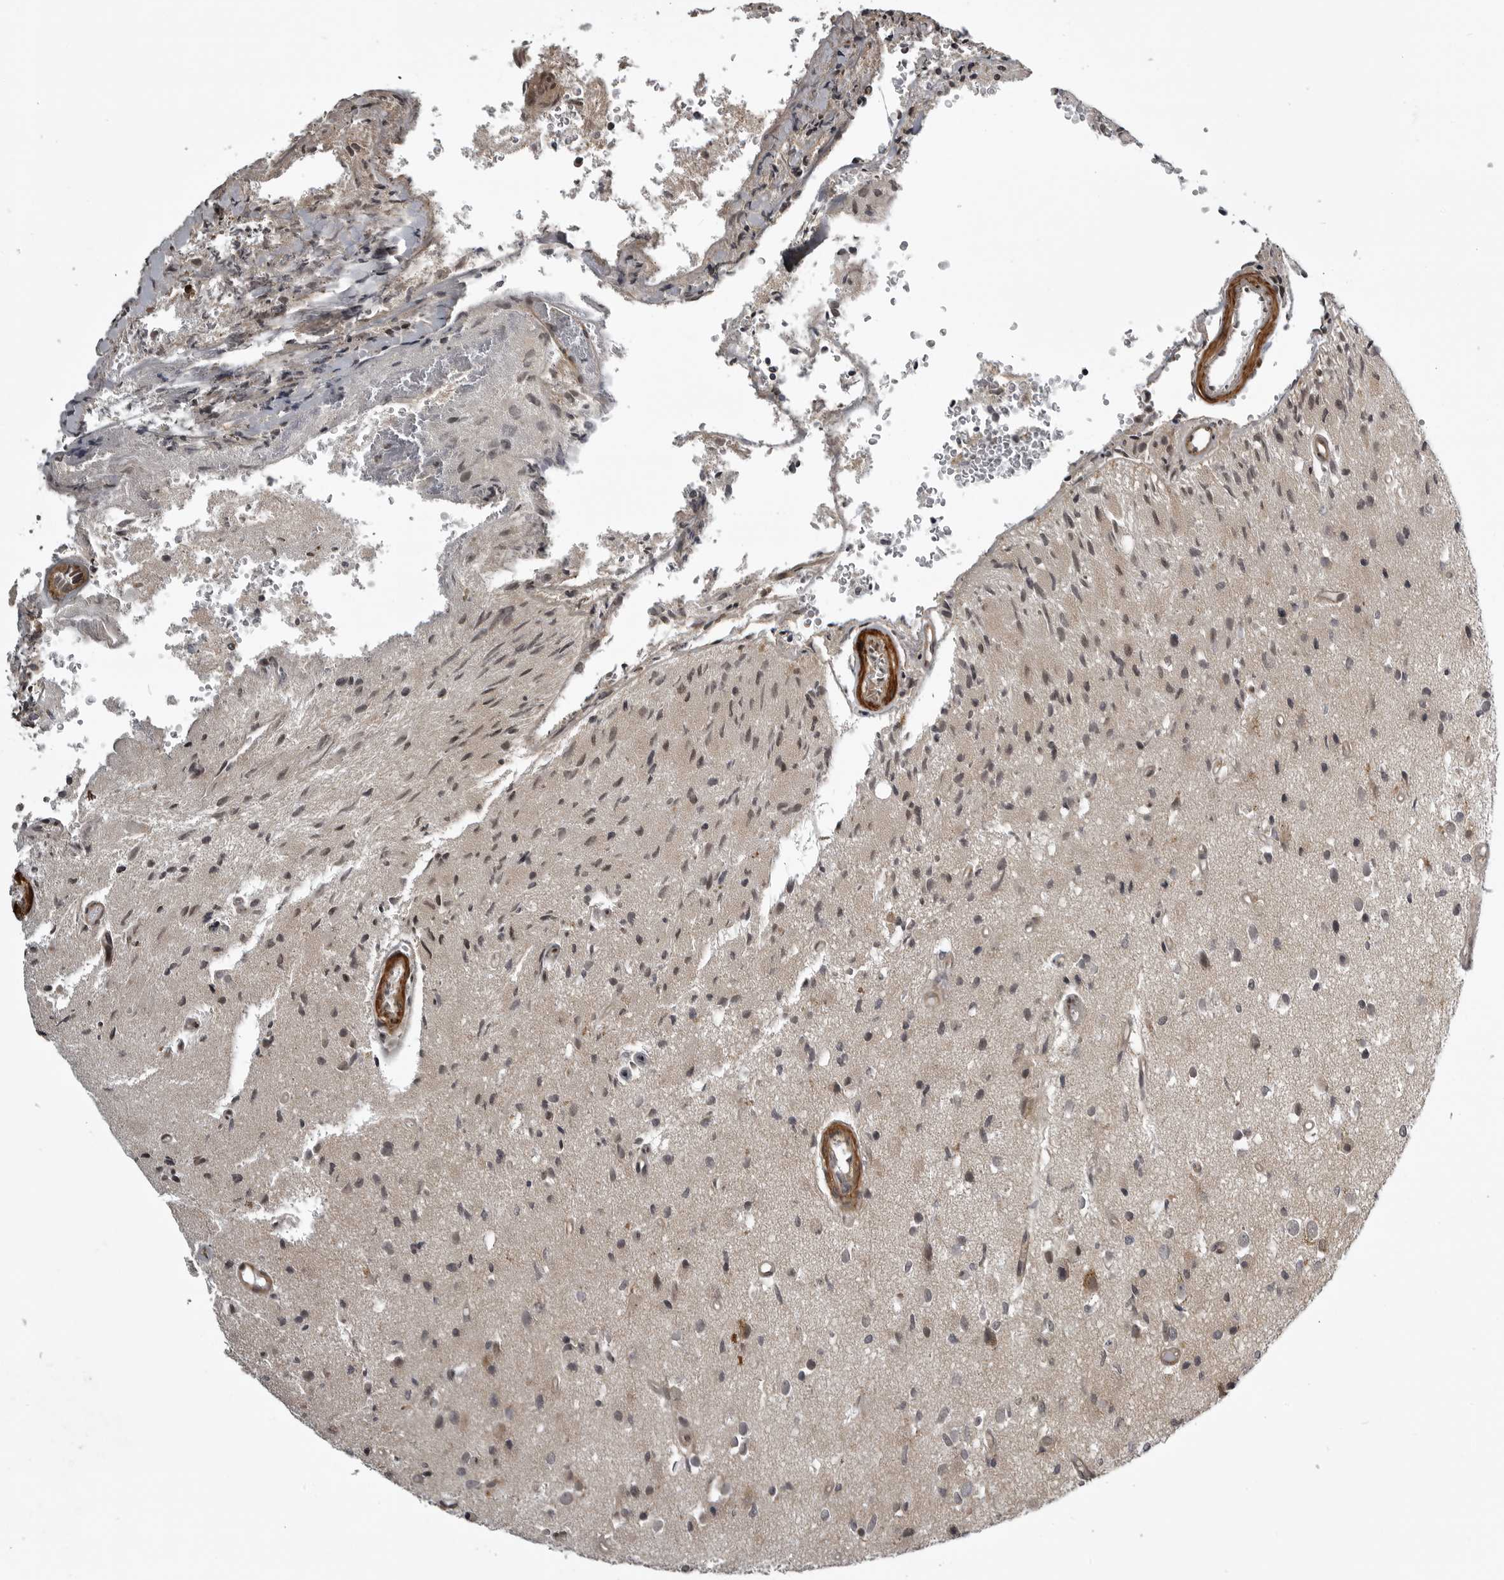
{"staining": {"intensity": "weak", "quantity": "<25%", "location": "nuclear"}, "tissue": "glioma", "cell_type": "Tumor cells", "image_type": "cancer", "snomed": [{"axis": "morphology", "description": "Normal tissue, NOS"}, {"axis": "morphology", "description": "Glioma, malignant, High grade"}, {"axis": "topography", "description": "Cerebral cortex"}], "caption": "The histopathology image displays no staining of tumor cells in glioma.", "gene": "SNX16", "patient": {"sex": "male", "age": 77}}